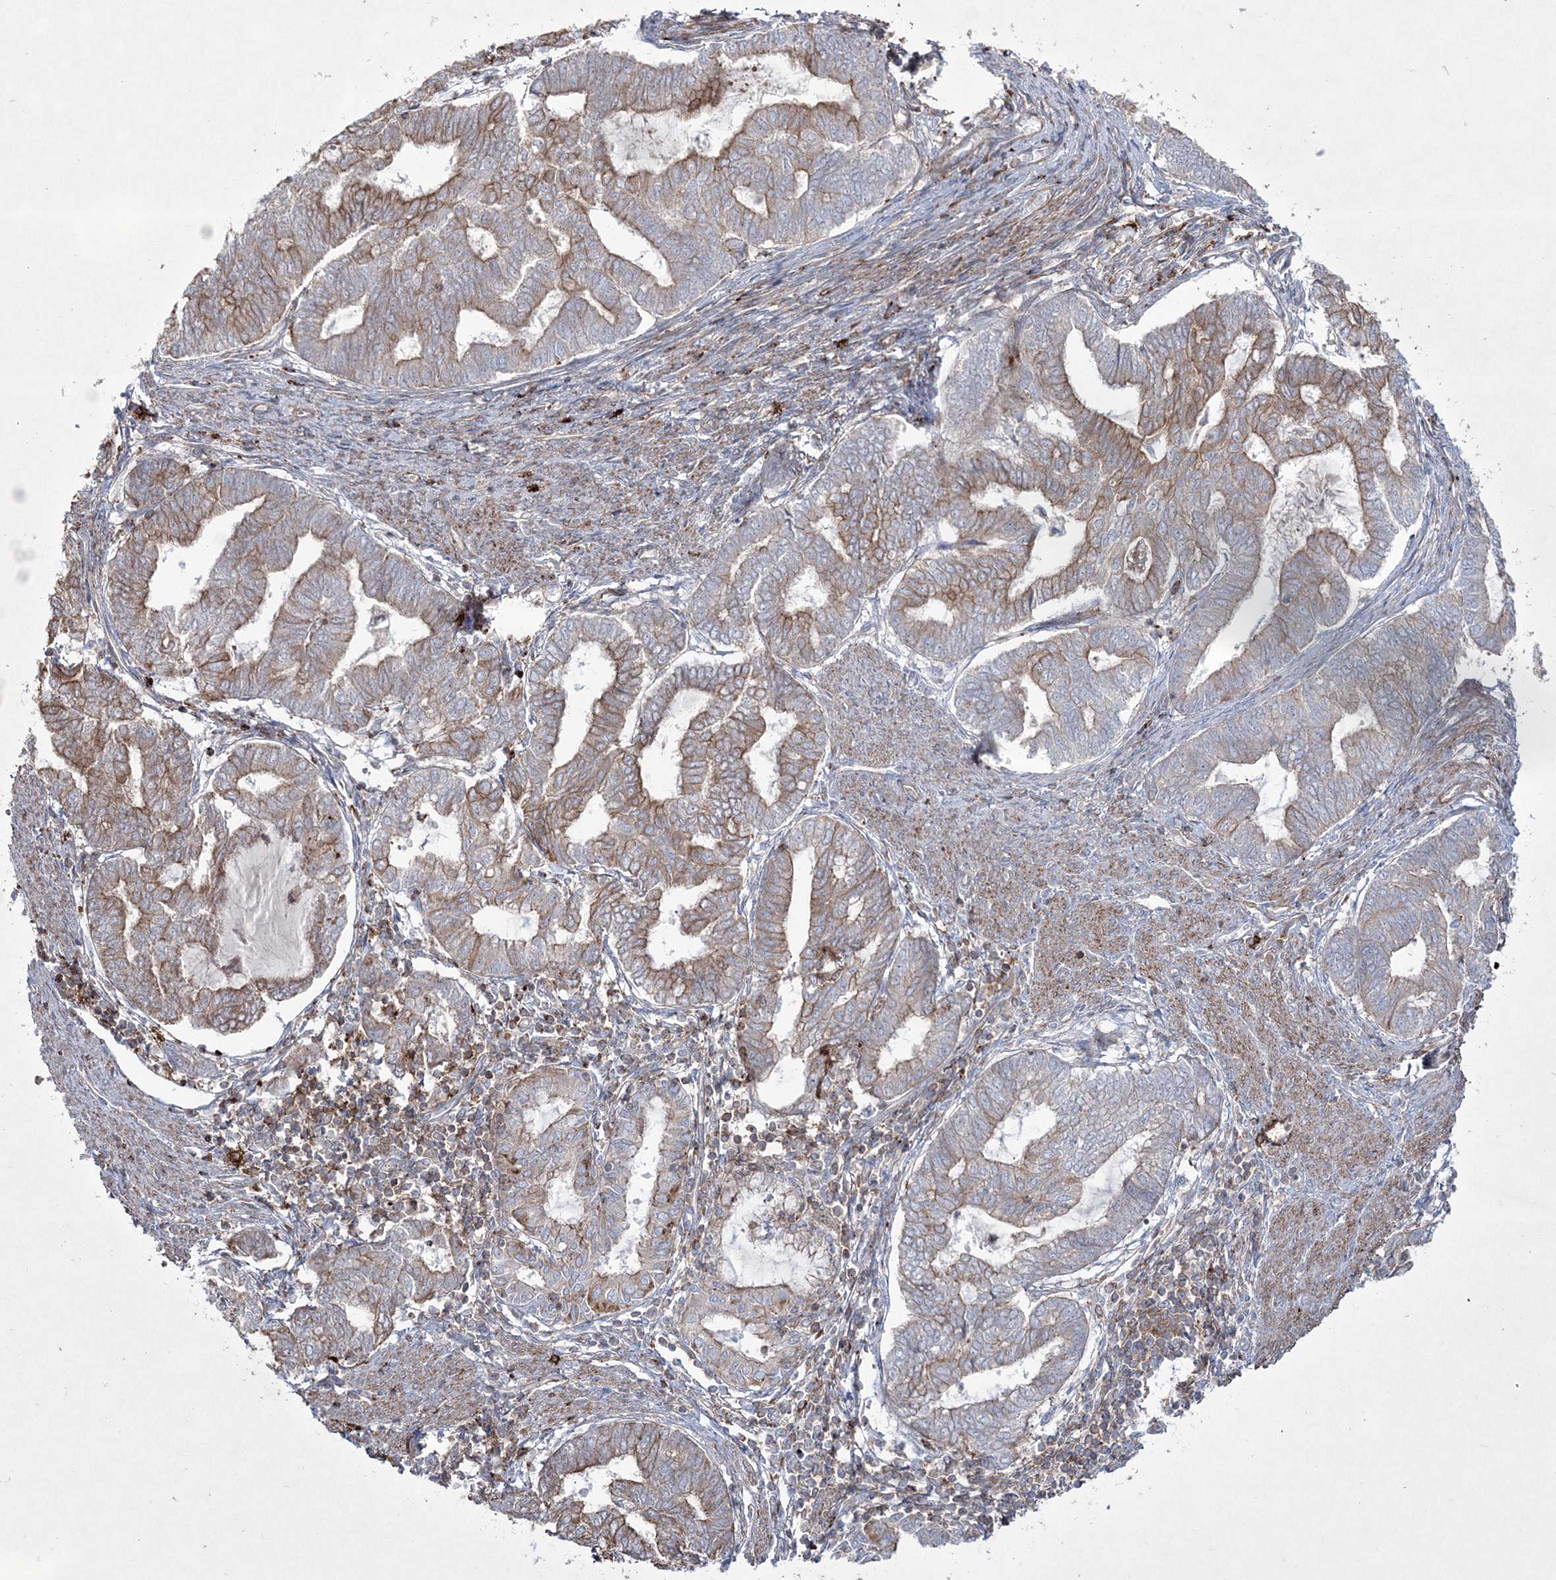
{"staining": {"intensity": "moderate", "quantity": "25%-75%", "location": "cytoplasmic/membranous"}, "tissue": "endometrial cancer", "cell_type": "Tumor cells", "image_type": "cancer", "snomed": [{"axis": "morphology", "description": "Adenocarcinoma, NOS"}, {"axis": "topography", "description": "Endometrium"}], "caption": "Tumor cells display moderate cytoplasmic/membranous expression in approximately 25%-75% of cells in endometrial cancer (adenocarcinoma).", "gene": "RICTOR", "patient": {"sex": "female", "age": 79}}